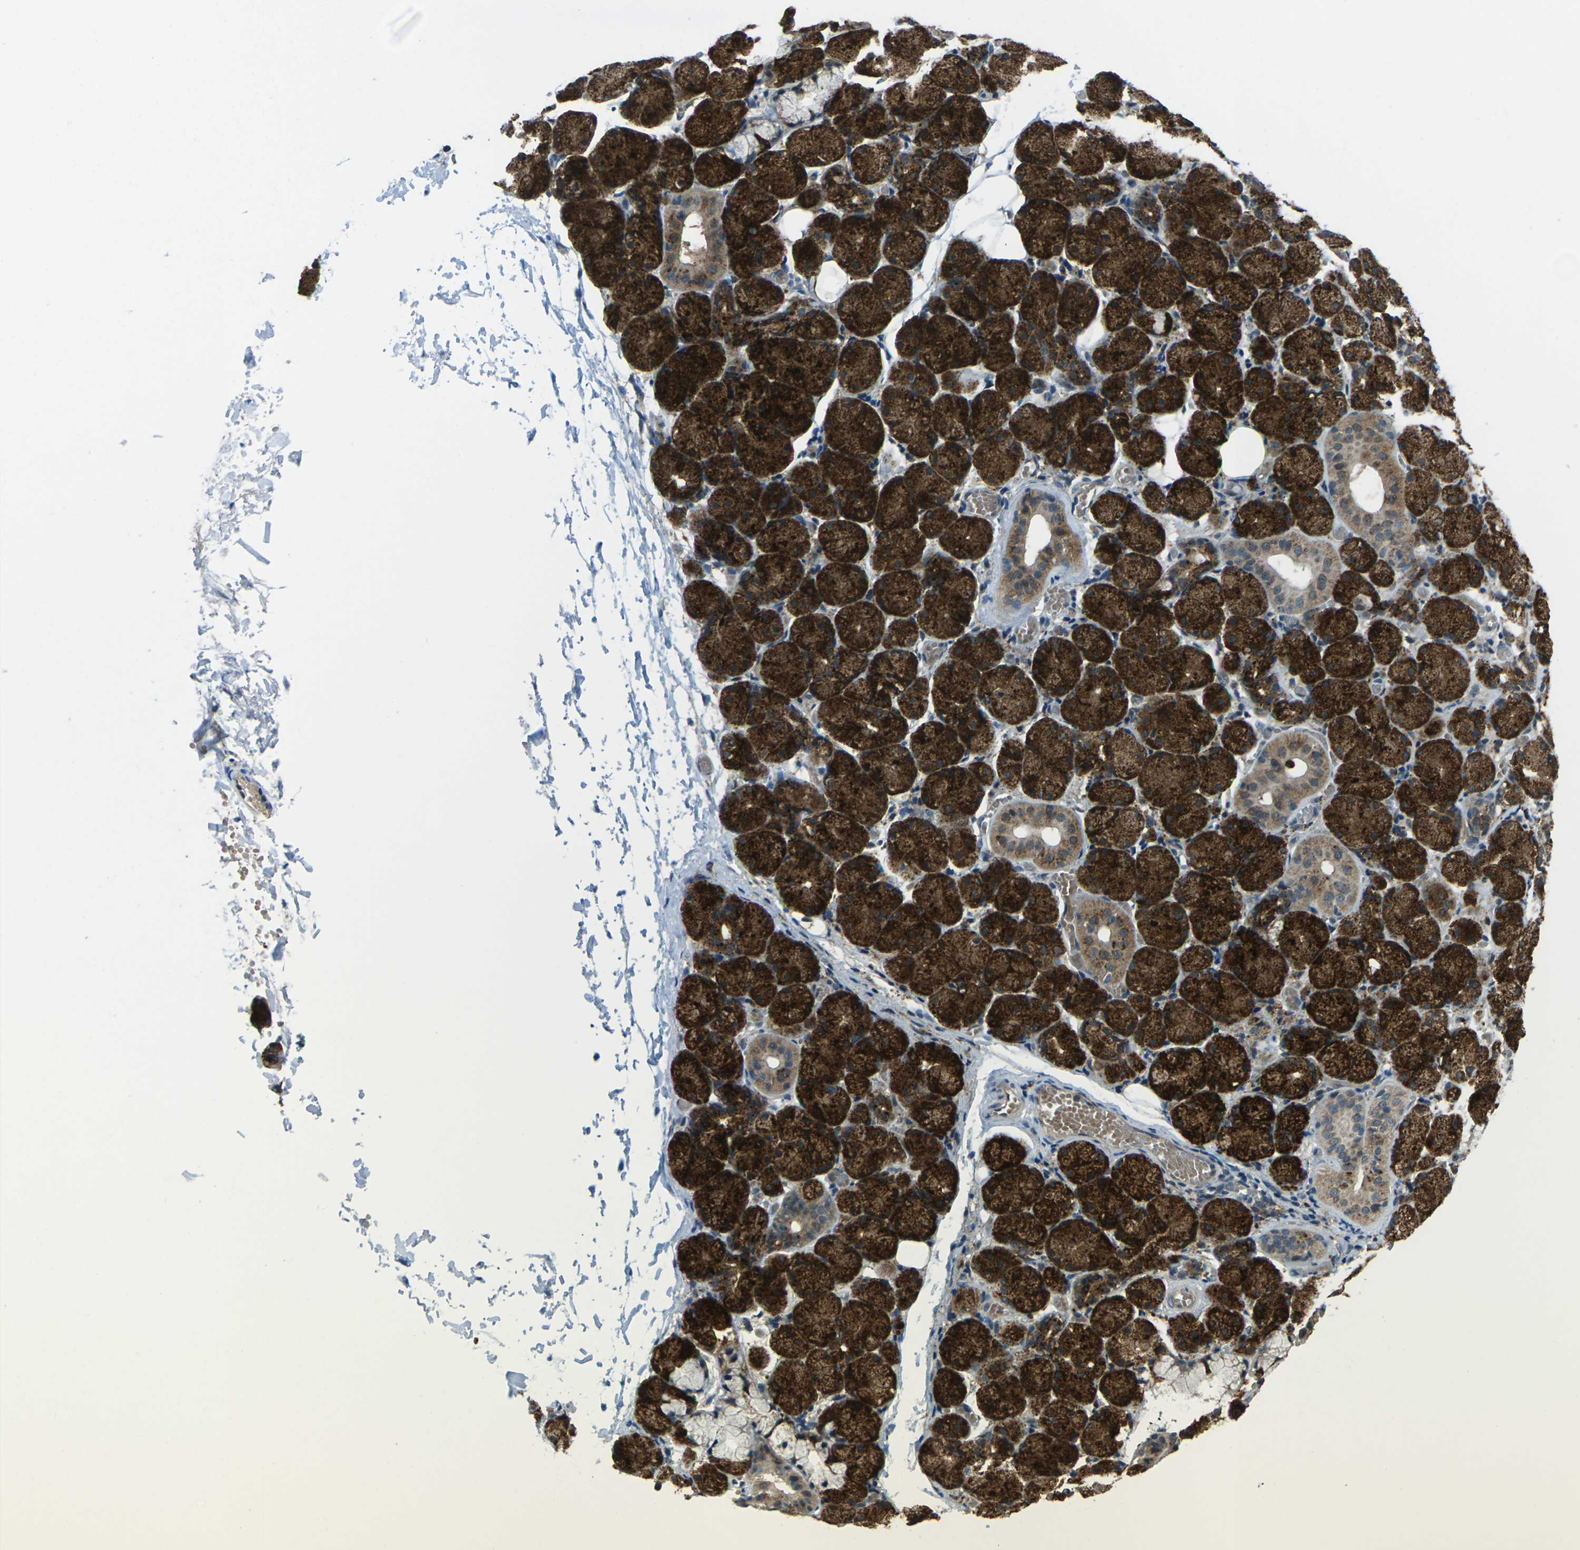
{"staining": {"intensity": "strong", "quantity": ">75%", "location": "cytoplasmic/membranous"}, "tissue": "salivary gland", "cell_type": "Glandular cells", "image_type": "normal", "snomed": [{"axis": "morphology", "description": "Normal tissue, NOS"}, {"axis": "topography", "description": "Salivary gland"}], "caption": "Normal salivary gland was stained to show a protein in brown. There is high levels of strong cytoplasmic/membranous expression in about >75% of glandular cells.", "gene": "SLC31A2", "patient": {"sex": "female", "age": 24}}